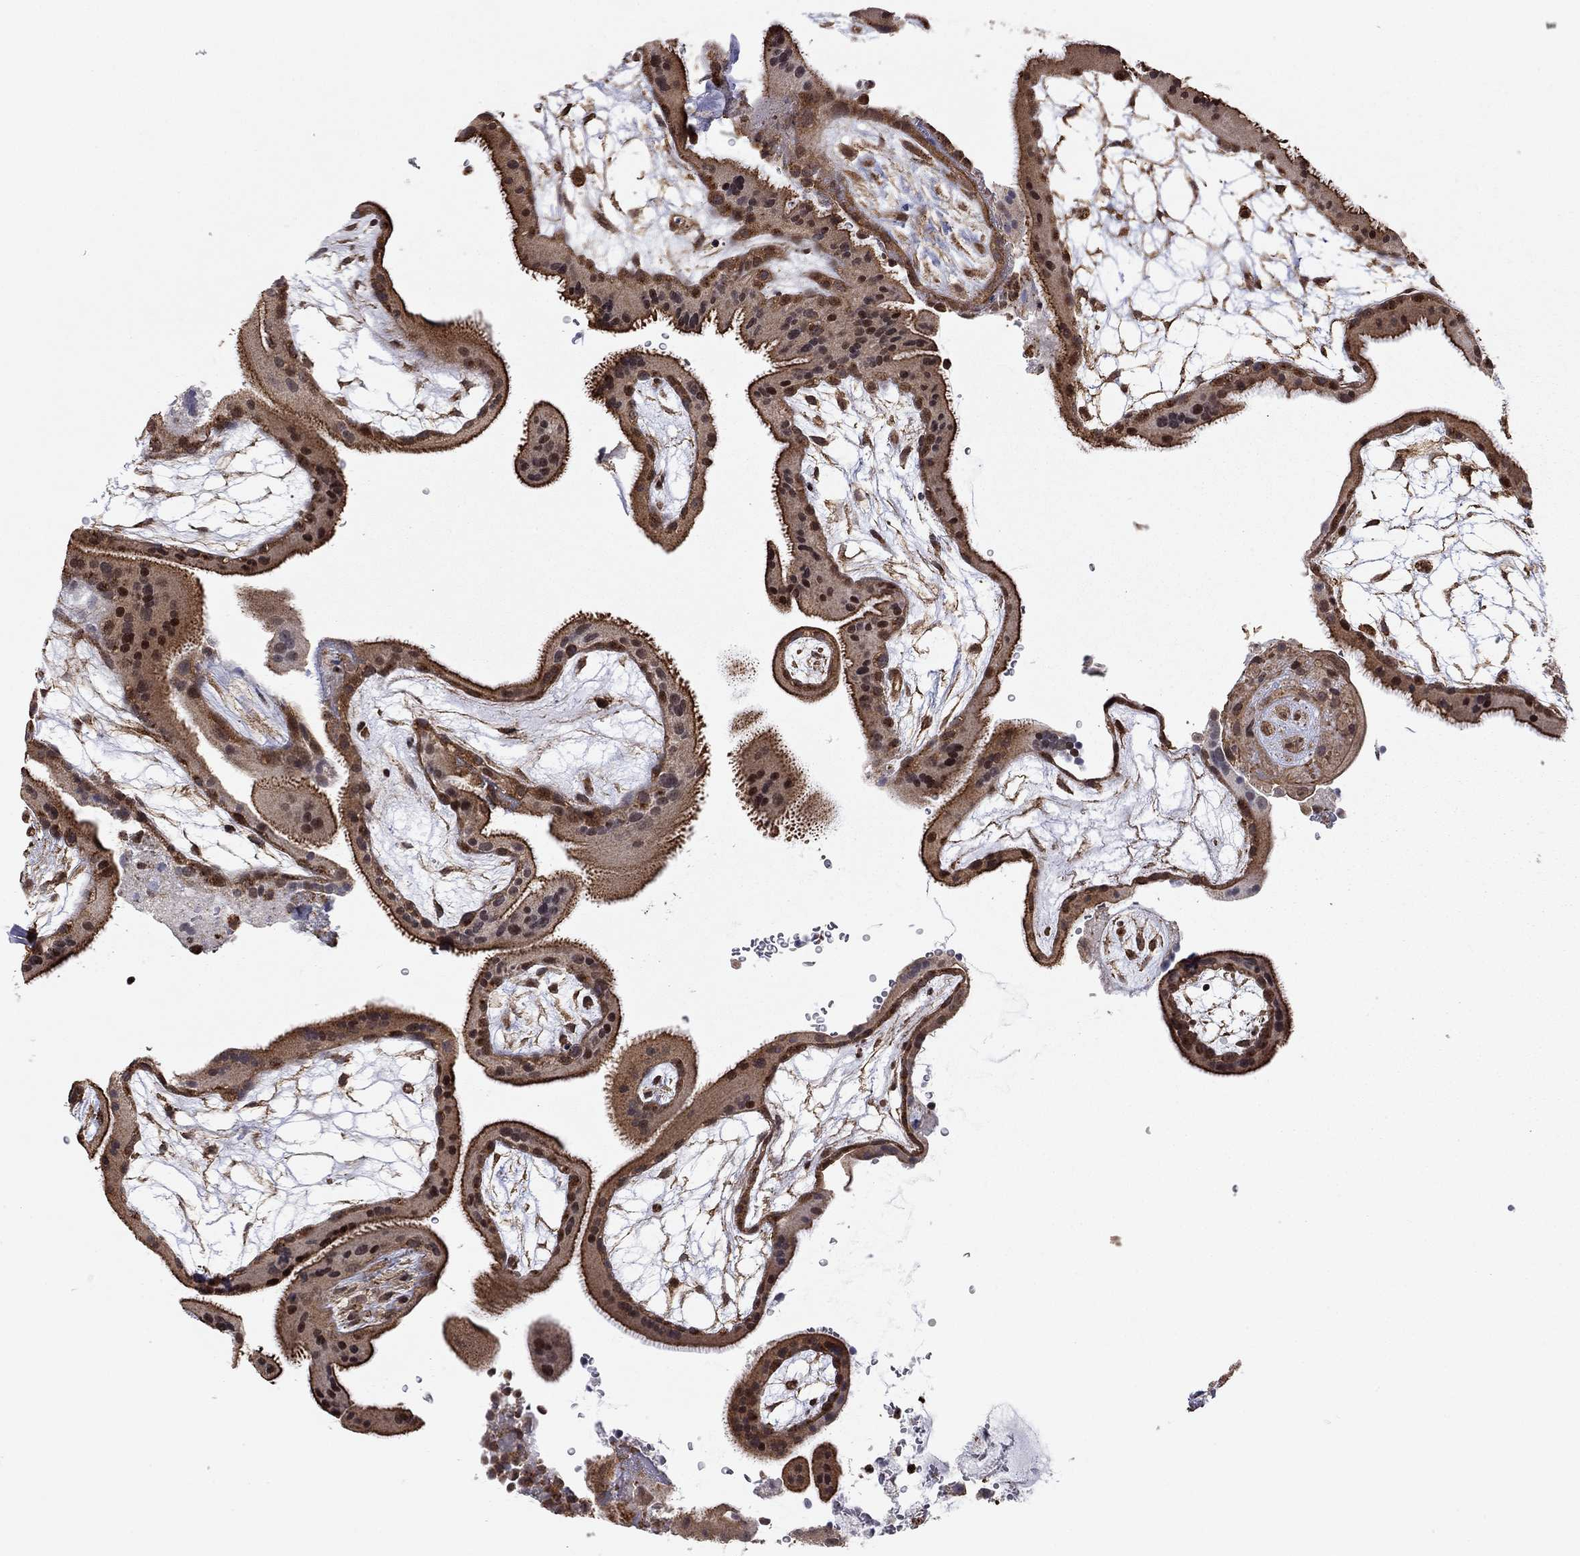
{"staining": {"intensity": "moderate", "quantity": "25%-75%", "location": "cytoplasmic/membranous"}, "tissue": "placenta", "cell_type": "Decidual cells", "image_type": "normal", "snomed": [{"axis": "morphology", "description": "Normal tissue, NOS"}, {"axis": "topography", "description": "Placenta"}], "caption": "The photomicrograph displays immunohistochemical staining of unremarkable placenta. There is moderate cytoplasmic/membranous positivity is seen in about 25%-75% of decidual cells. (Brightfield microscopy of DAB IHC at high magnification).", "gene": "TDP1", "patient": {"sex": "female", "age": 19}}